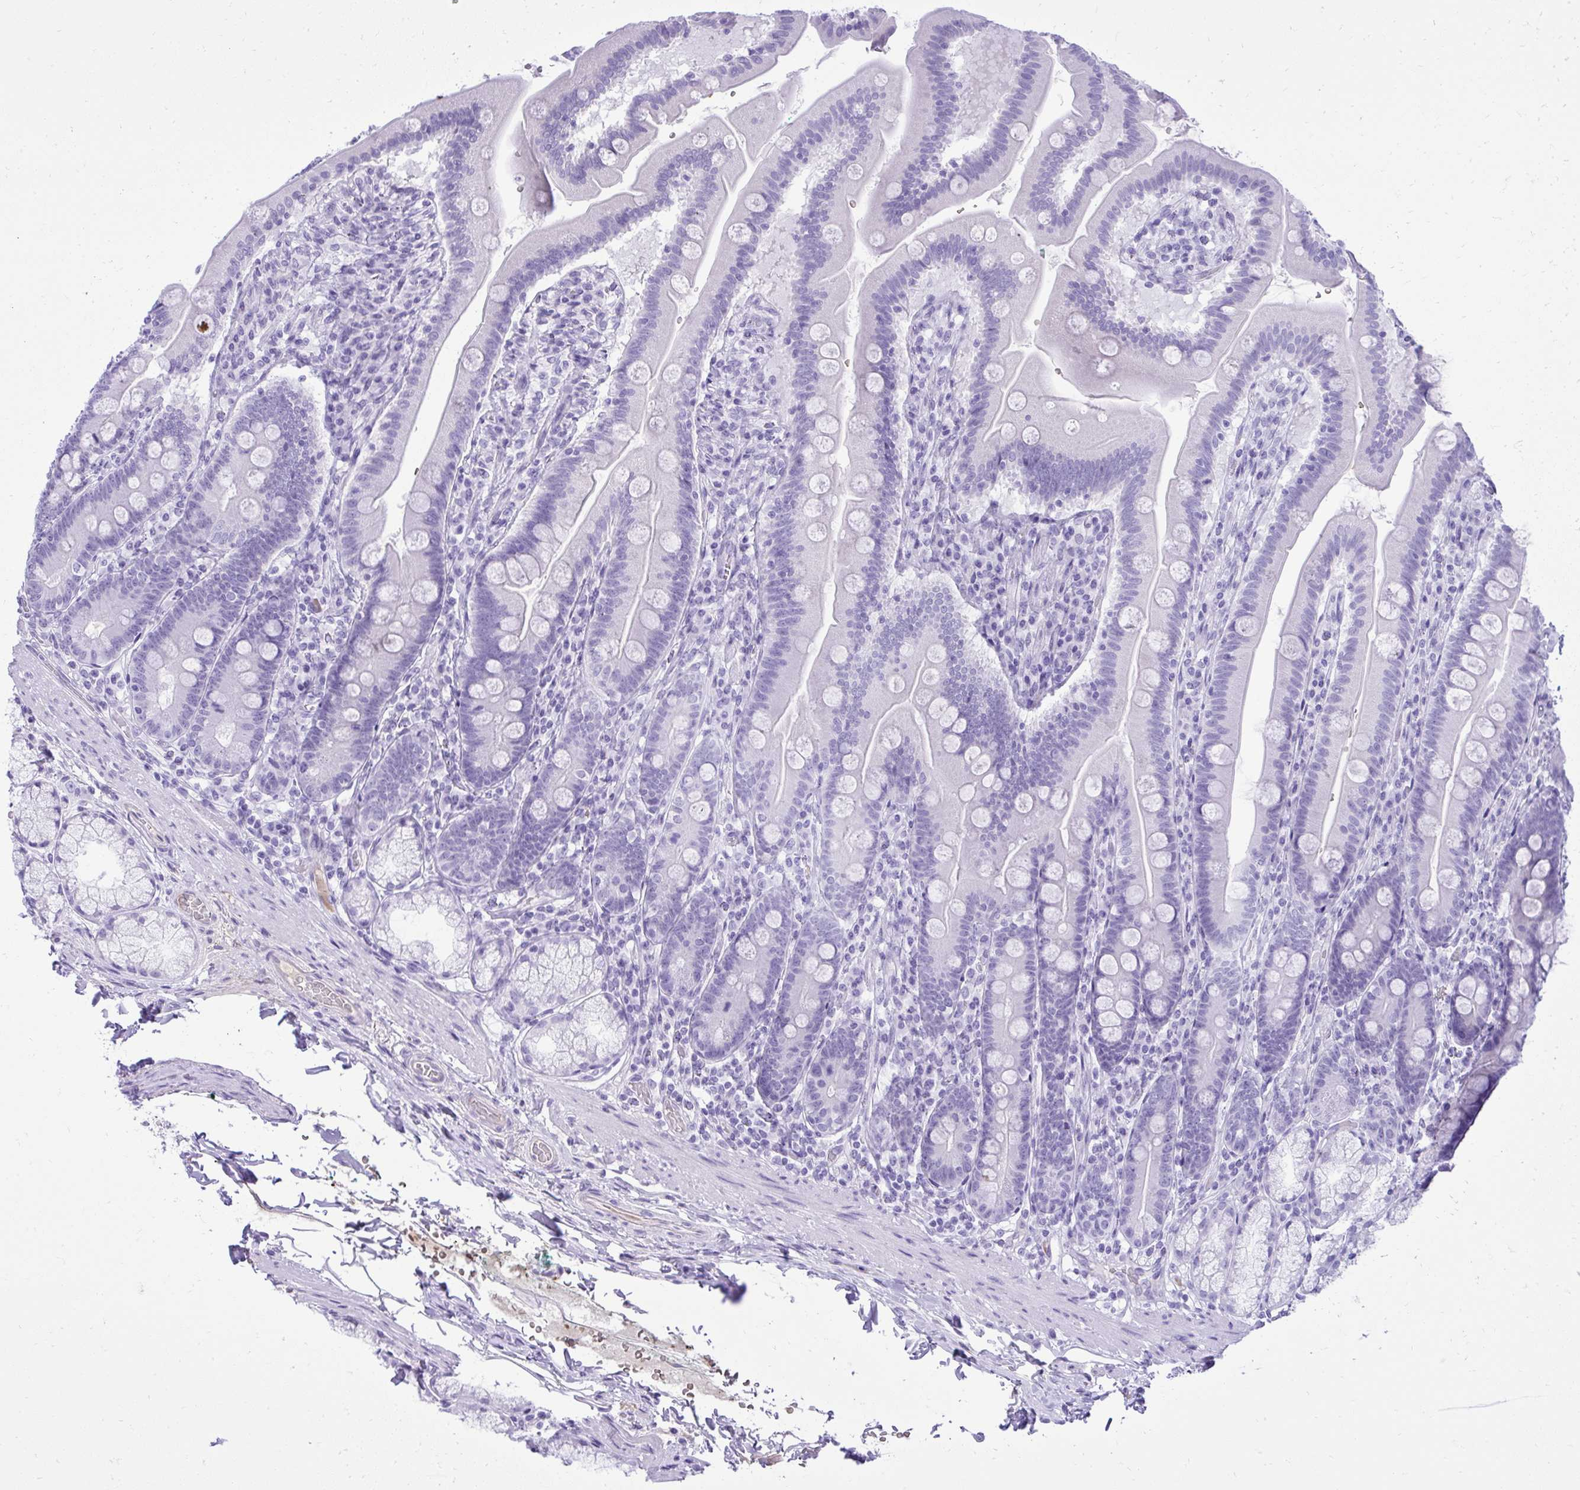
{"staining": {"intensity": "negative", "quantity": "none", "location": "none"}, "tissue": "duodenum", "cell_type": "Glandular cells", "image_type": "normal", "snomed": [{"axis": "morphology", "description": "Normal tissue, NOS"}, {"axis": "topography", "description": "Duodenum"}], "caption": "A micrograph of human duodenum is negative for staining in glandular cells. (DAB (3,3'-diaminobenzidine) immunohistochemistry (IHC) with hematoxylin counter stain).", "gene": "PITPNM3", "patient": {"sex": "female", "age": 67}}